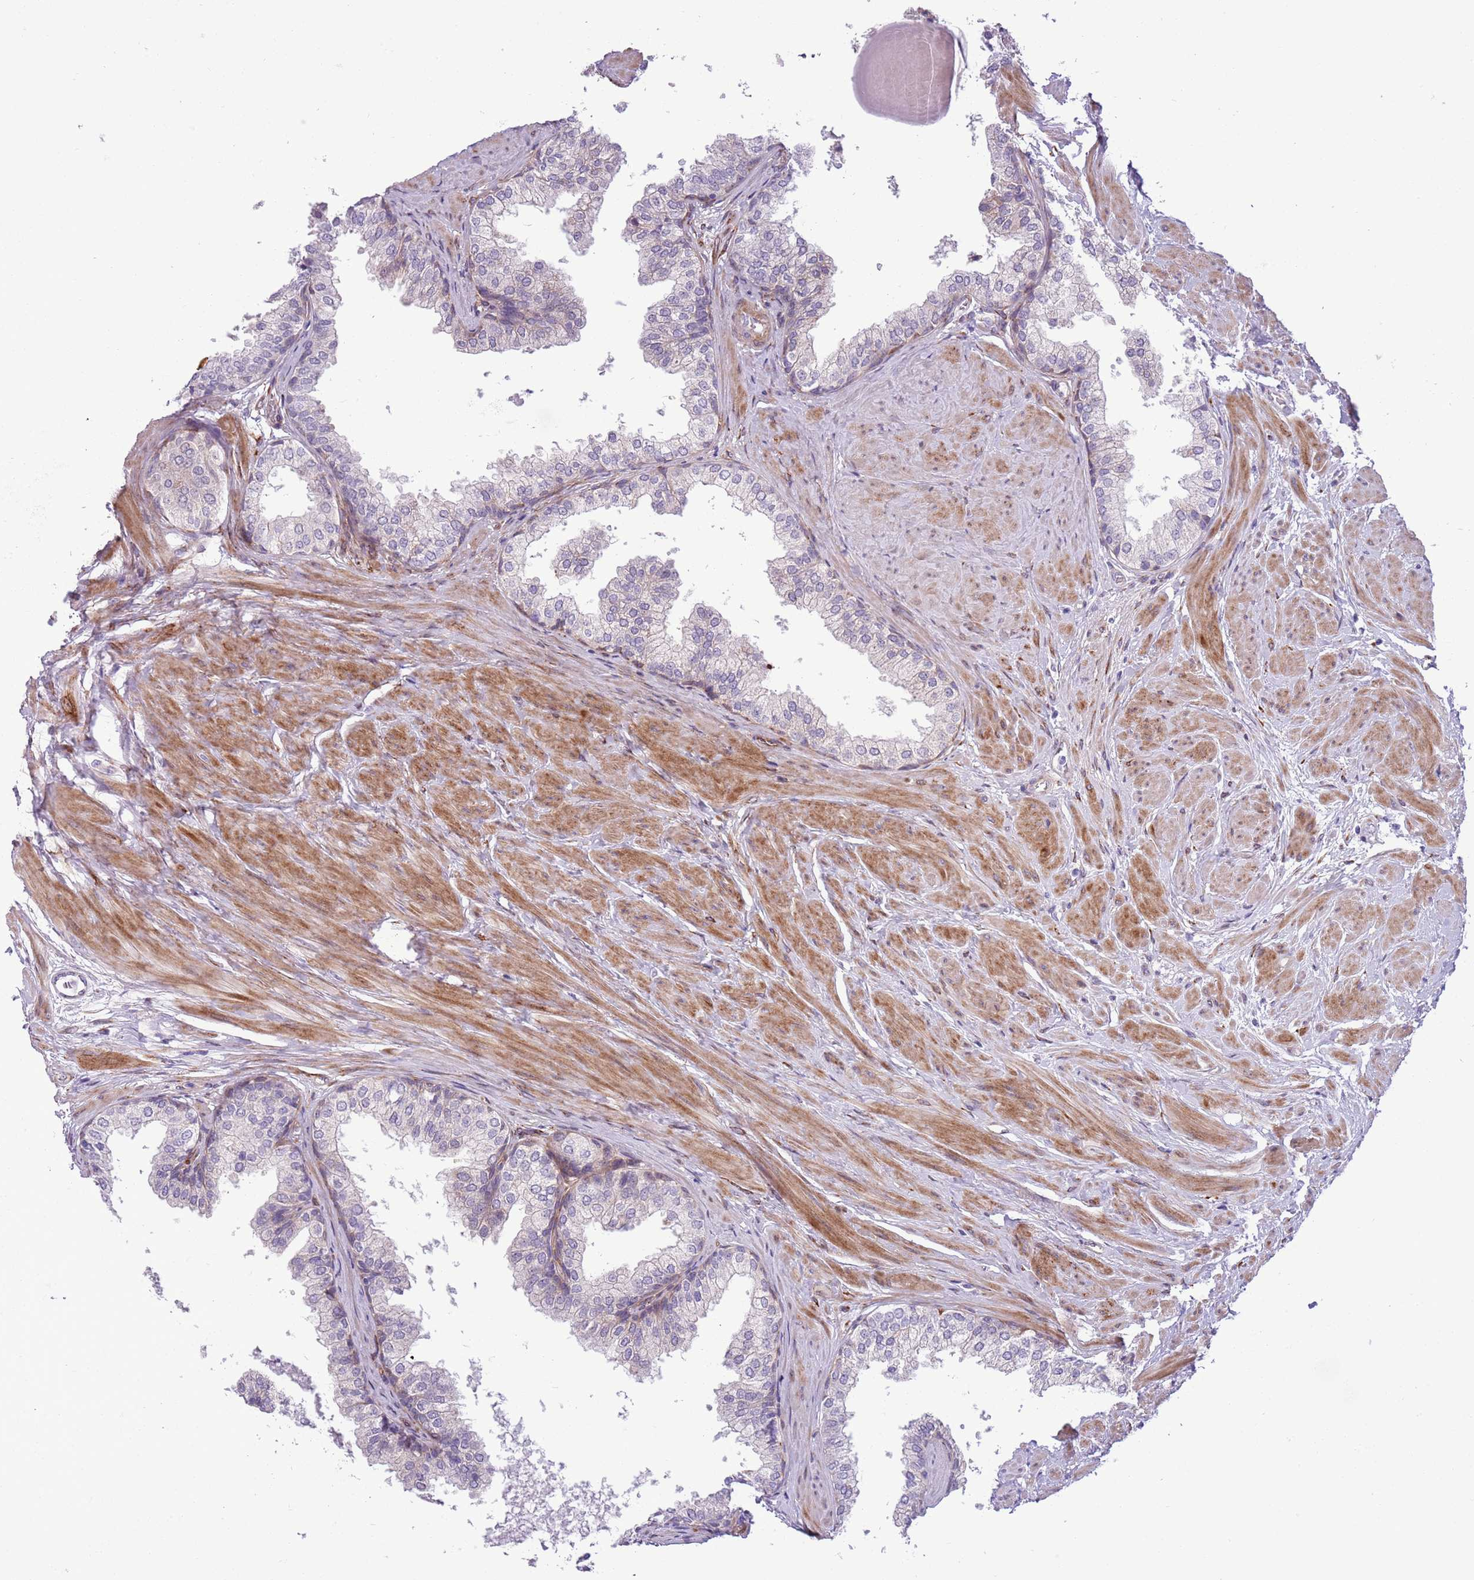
{"staining": {"intensity": "weak", "quantity": "<25%", "location": "cytoplasmic/membranous"}, "tissue": "prostate", "cell_type": "Glandular cells", "image_type": "normal", "snomed": [{"axis": "morphology", "description": "Normal tissue, NOS"}, {"axis": "topography", "description": "Prostate"}], "caption": "Glandular cells are negative for brown protein staining in benign prostate.", "gene": "MRPL32", "patient": {"sex": "male", "age": 48}}